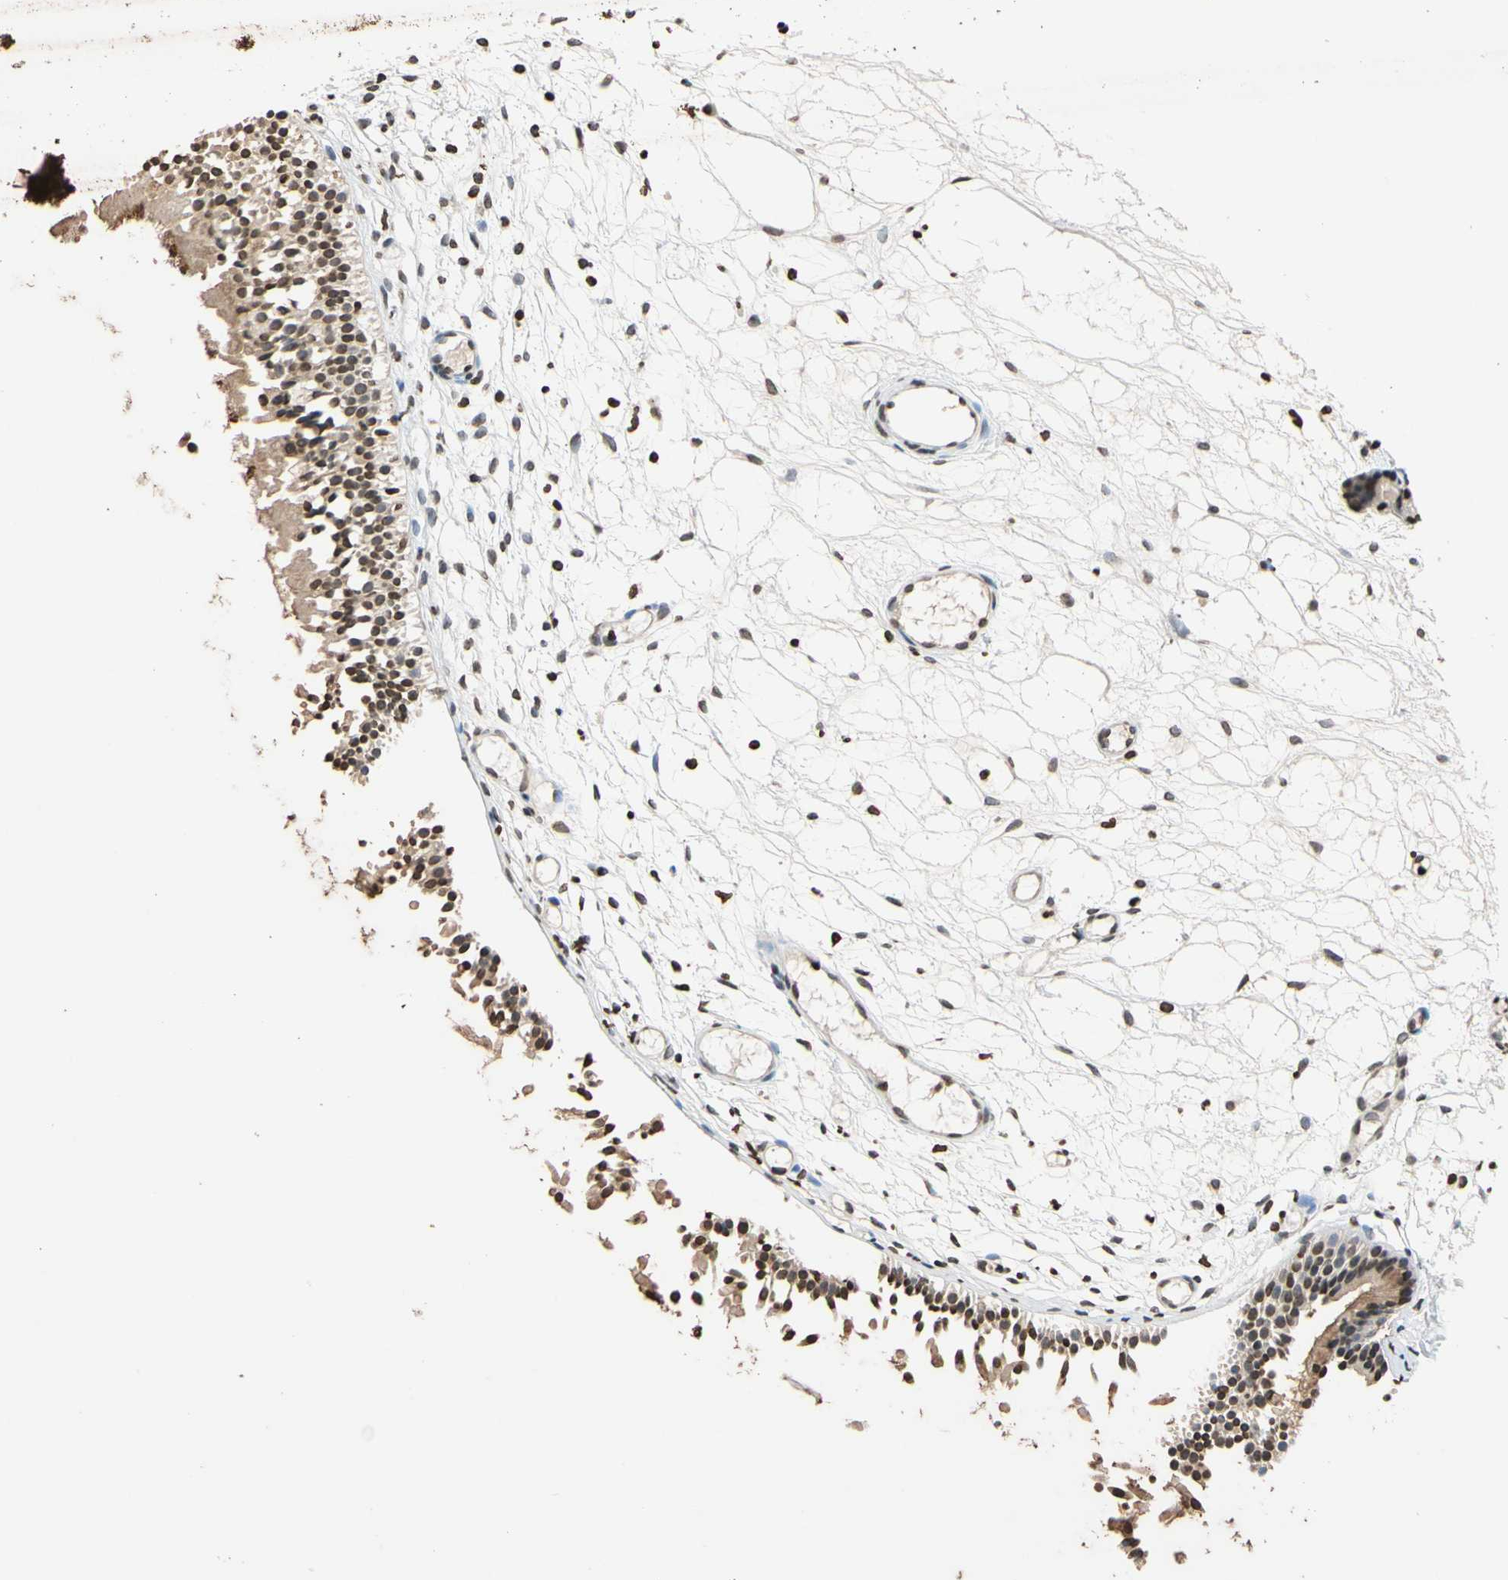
{"staining": {"intensity": "moderate", "quantity": ">75%", "location": "cytoplasmic/membranous,nuclear"}, "tissue": "nasopharynx", "cell_type": "Respiratory epithelial cells", "image_type": "normal", "snomed": [{"axis": "morphology", "description": "Normal tissue, NOS"}, {"axis": "topography", "description": "Nasopharynx"}], "caption": "About >75% of respiratory epithelial cells in benign human nasopharynx display moderate cytoplasmic/membranous,nuclear protein positivity as visualized by brown immunohistochemical staining.", "gene": "GPX4", "patient": {"sex": "female", "age": 54}}